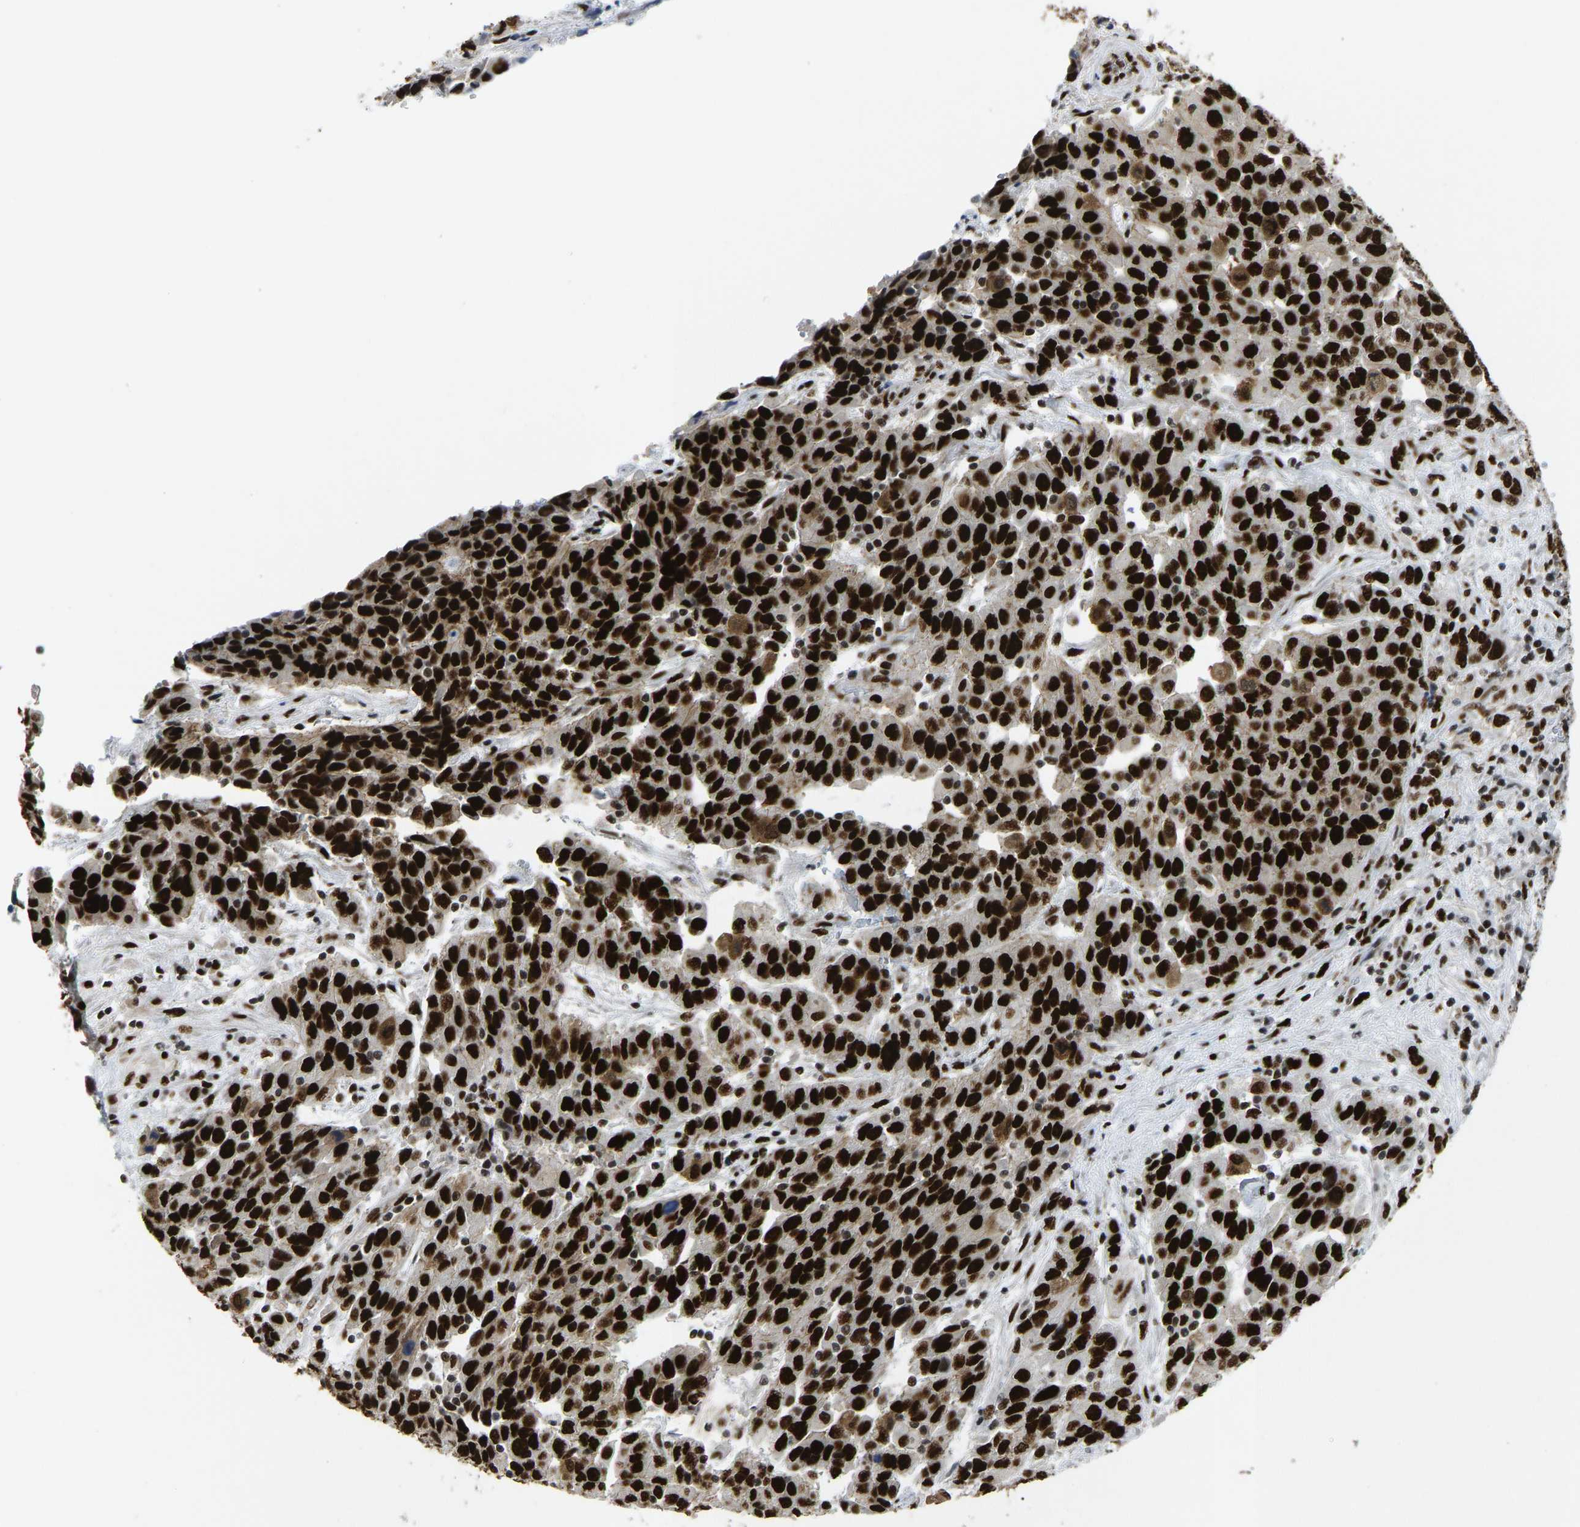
{"staining": {"intensity": "strong", "quantity": ">75%", "location": "nuclear"}, "tissue": "urothelial cancer", "cell_type": "Tumor cells", "image_type": "cancer", "snomed": [{"axis": "morphology", "description": "Urothelial carcinoma, High grade"}, {"axis": "topography", "description": "Urinary bladder"}], "caption": "Protein staining by IHC shows strong nuclear expression in approximately >75% of tumor cells in urothelial cancer. The staining is performed using DAB brown chromogen to label protein expression. The nuclei are counter-stained blue using hematoxylin.", "gene": "FOXK1", "patient": {"sex": "female", "age": 80}}